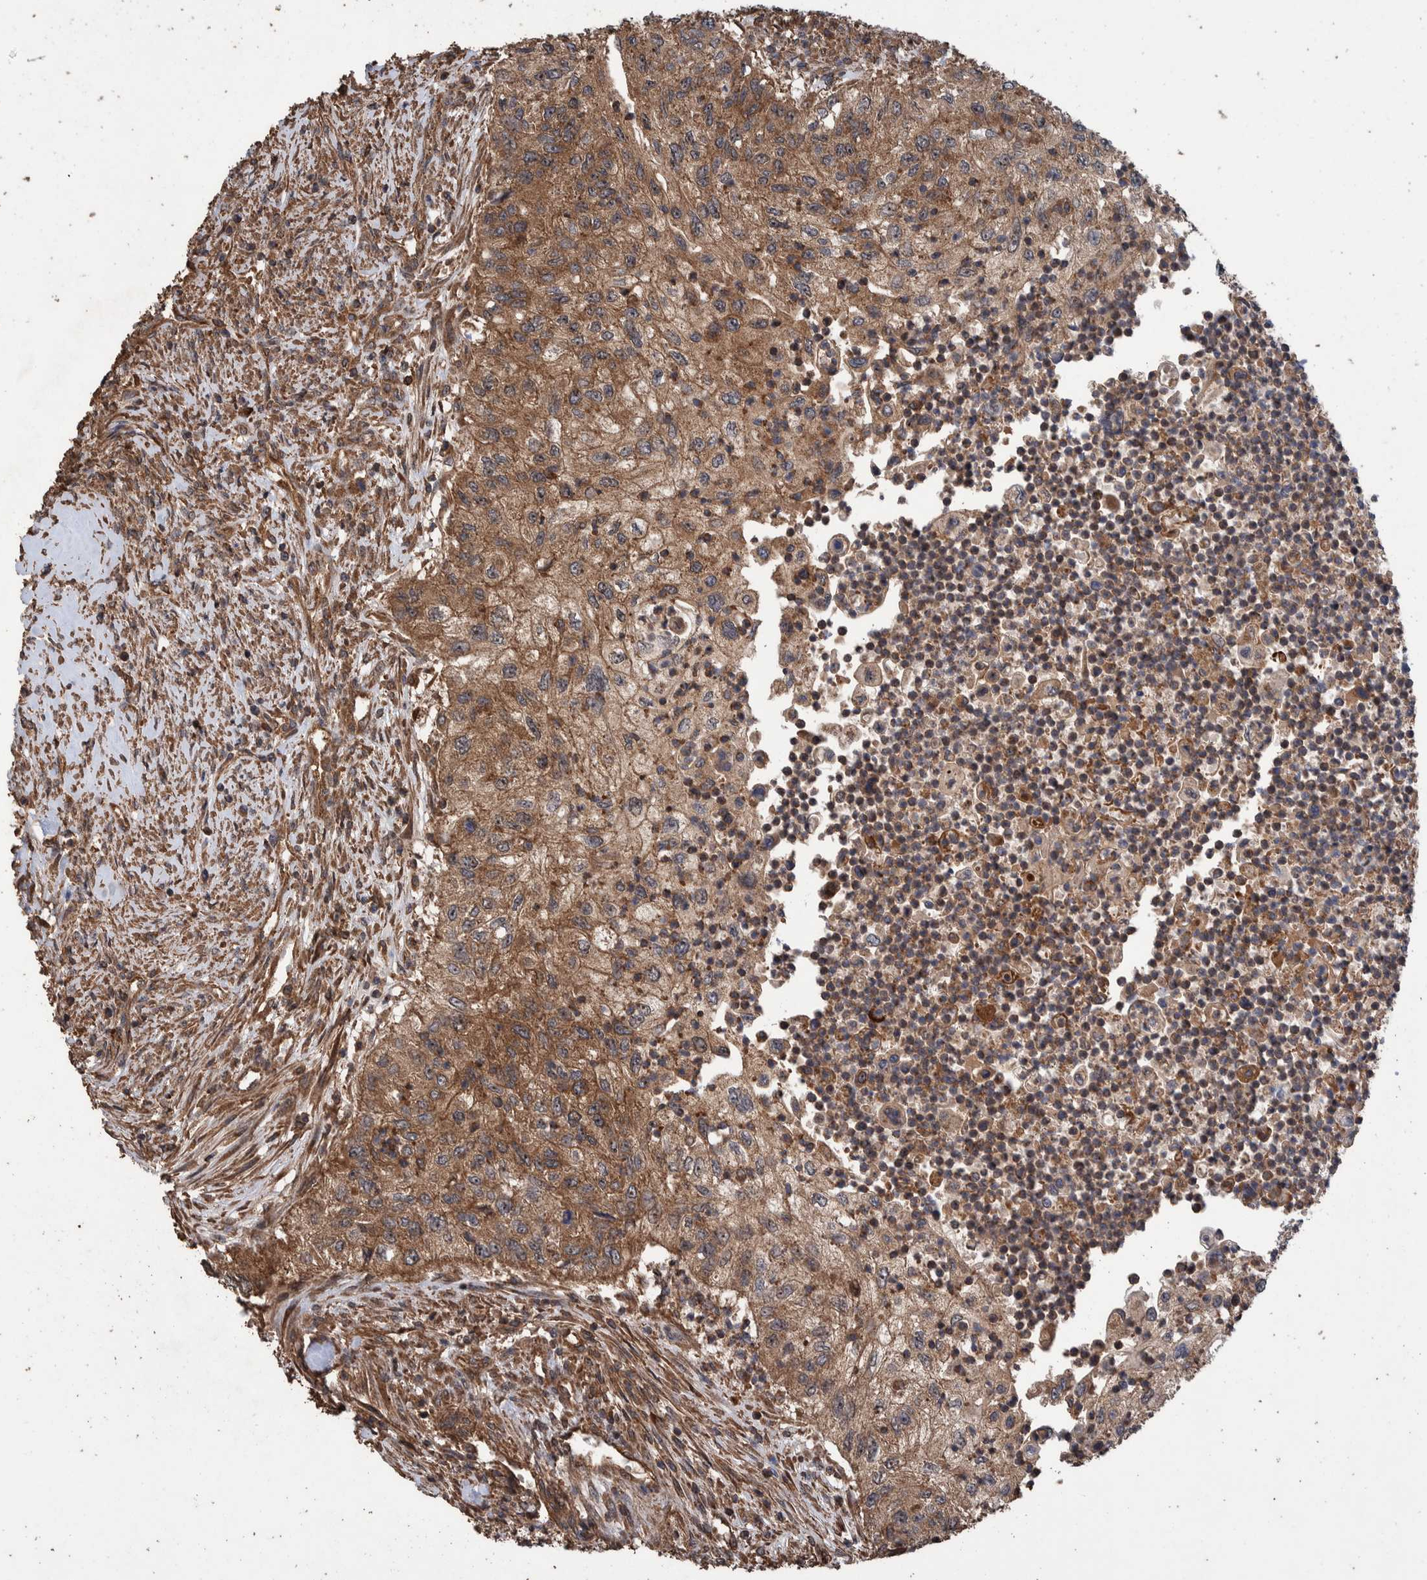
{"staining": {"intensity": "moderate", "quantity": ">75%", "location": "cytoplasmic/membranous"}, "tissue": "urothelial cancer", "cell_type": "Tumor cells", "image_type": "cancer", "snomed": [{"axis": "morphology", "description": "Urothelial carcinoma, High grade"}, {"axis": "topography", "description": "Urinary bladder"}], "caption": "Human urothelial cancer stained with a protein marker reveals moderate staining in tumor cells.", "gene": "TRIM16", "patient": {"sex": "female", "age": 60}}